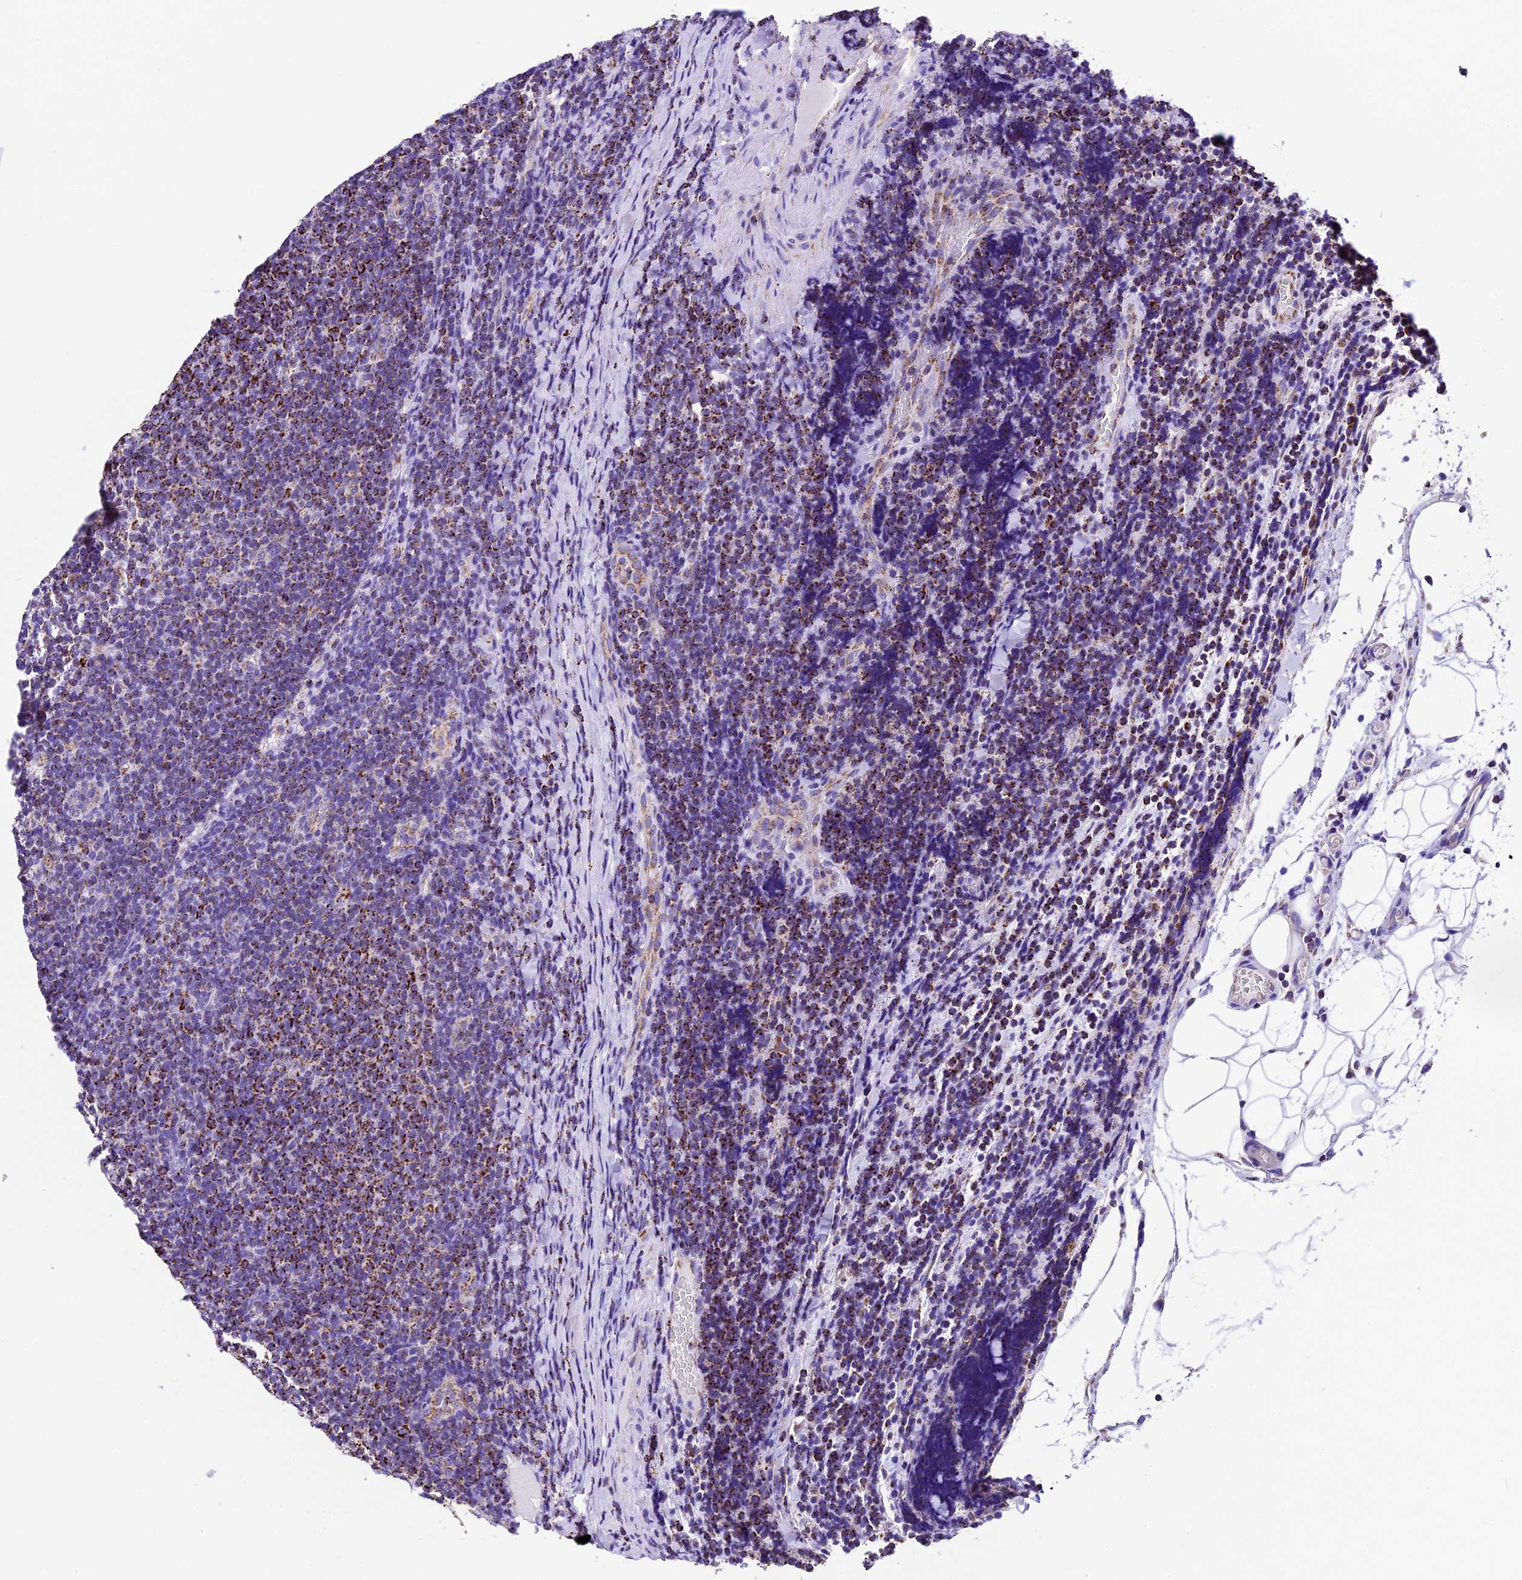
{"staining": {"intensity": "strong", "quantity": "25%-75%", "location": "cytoplasmic/membranous"}, "tissue": "lymphoma", "cell_type": "Tumor cells", "image_type": "cancer", "snomed": [{"axis": "morphology", "description": "Malignant lymphoma, non-Hodgkin's type, Low grade"}, {"axis": "topography", "description": "Lymph node"}], "caption": "Human low-grade malignant lymphoma, non-Hodgkin's type stained for a protein (brown) exhibits strong cytoplasmic/membranous positive staining in about 25%-75% of tumor cells.", "gene": "DCAF5", "patient": {"sex": "male", "age": 66}}